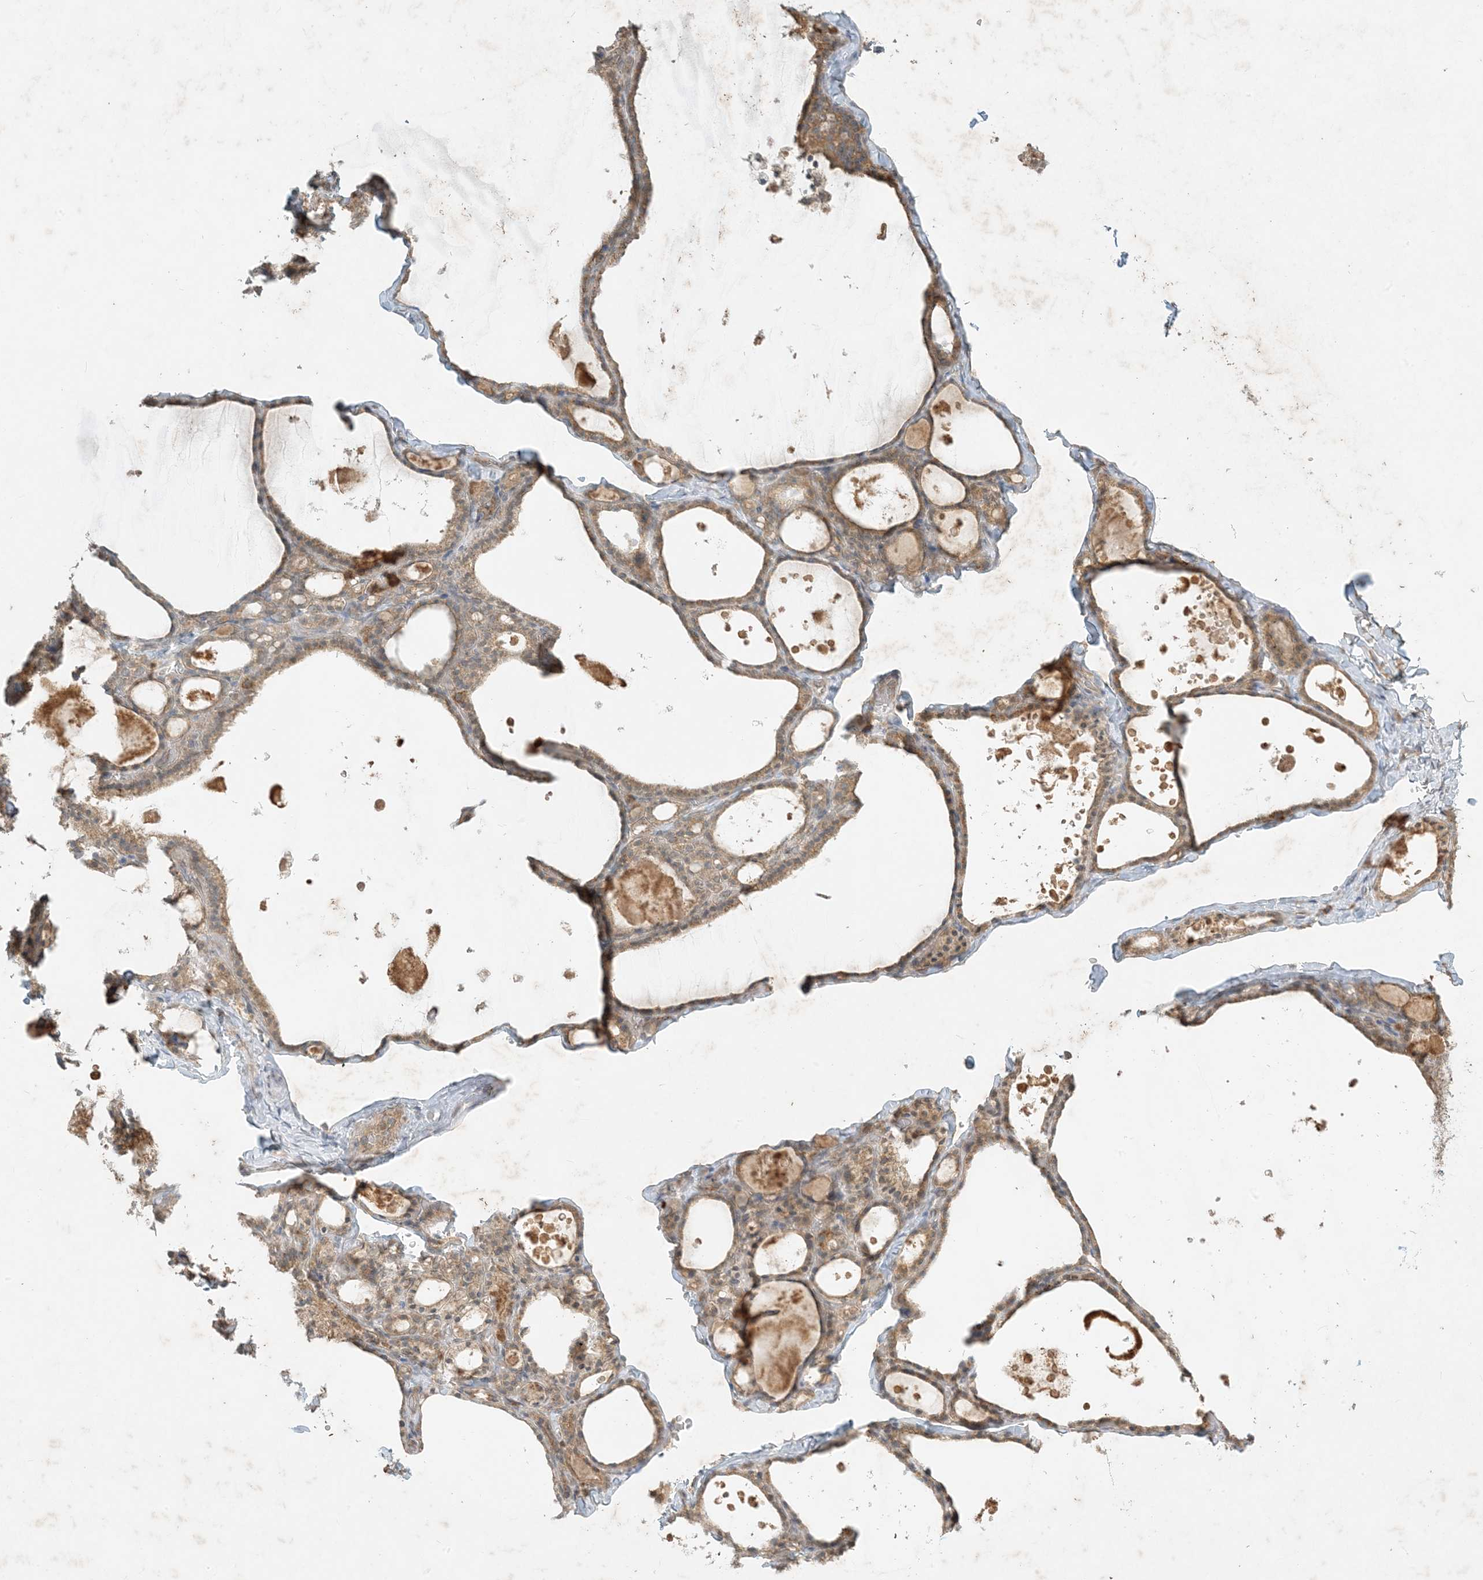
{"staining": {"intensity": "moderate", "quantity": ">75%", "location": "cytoplasmic/membranous"}, "tissue": "thyroid gland", "cell_type": "Glandular cells", "image_type": "normal", "snomed": [{"axis": "morphology", "description": "Normal tissue, NOS"}, {"axis": "topography", "description": "Thyroid gland"}], "caption": "Protein staining demonstrates moderate cytoplasmic/membranous positivity in approximately >75% of glandular cells in benign thyroid gland.", "gene": "MCOLN1", "patient": {"sex": "male", "age": 56}}